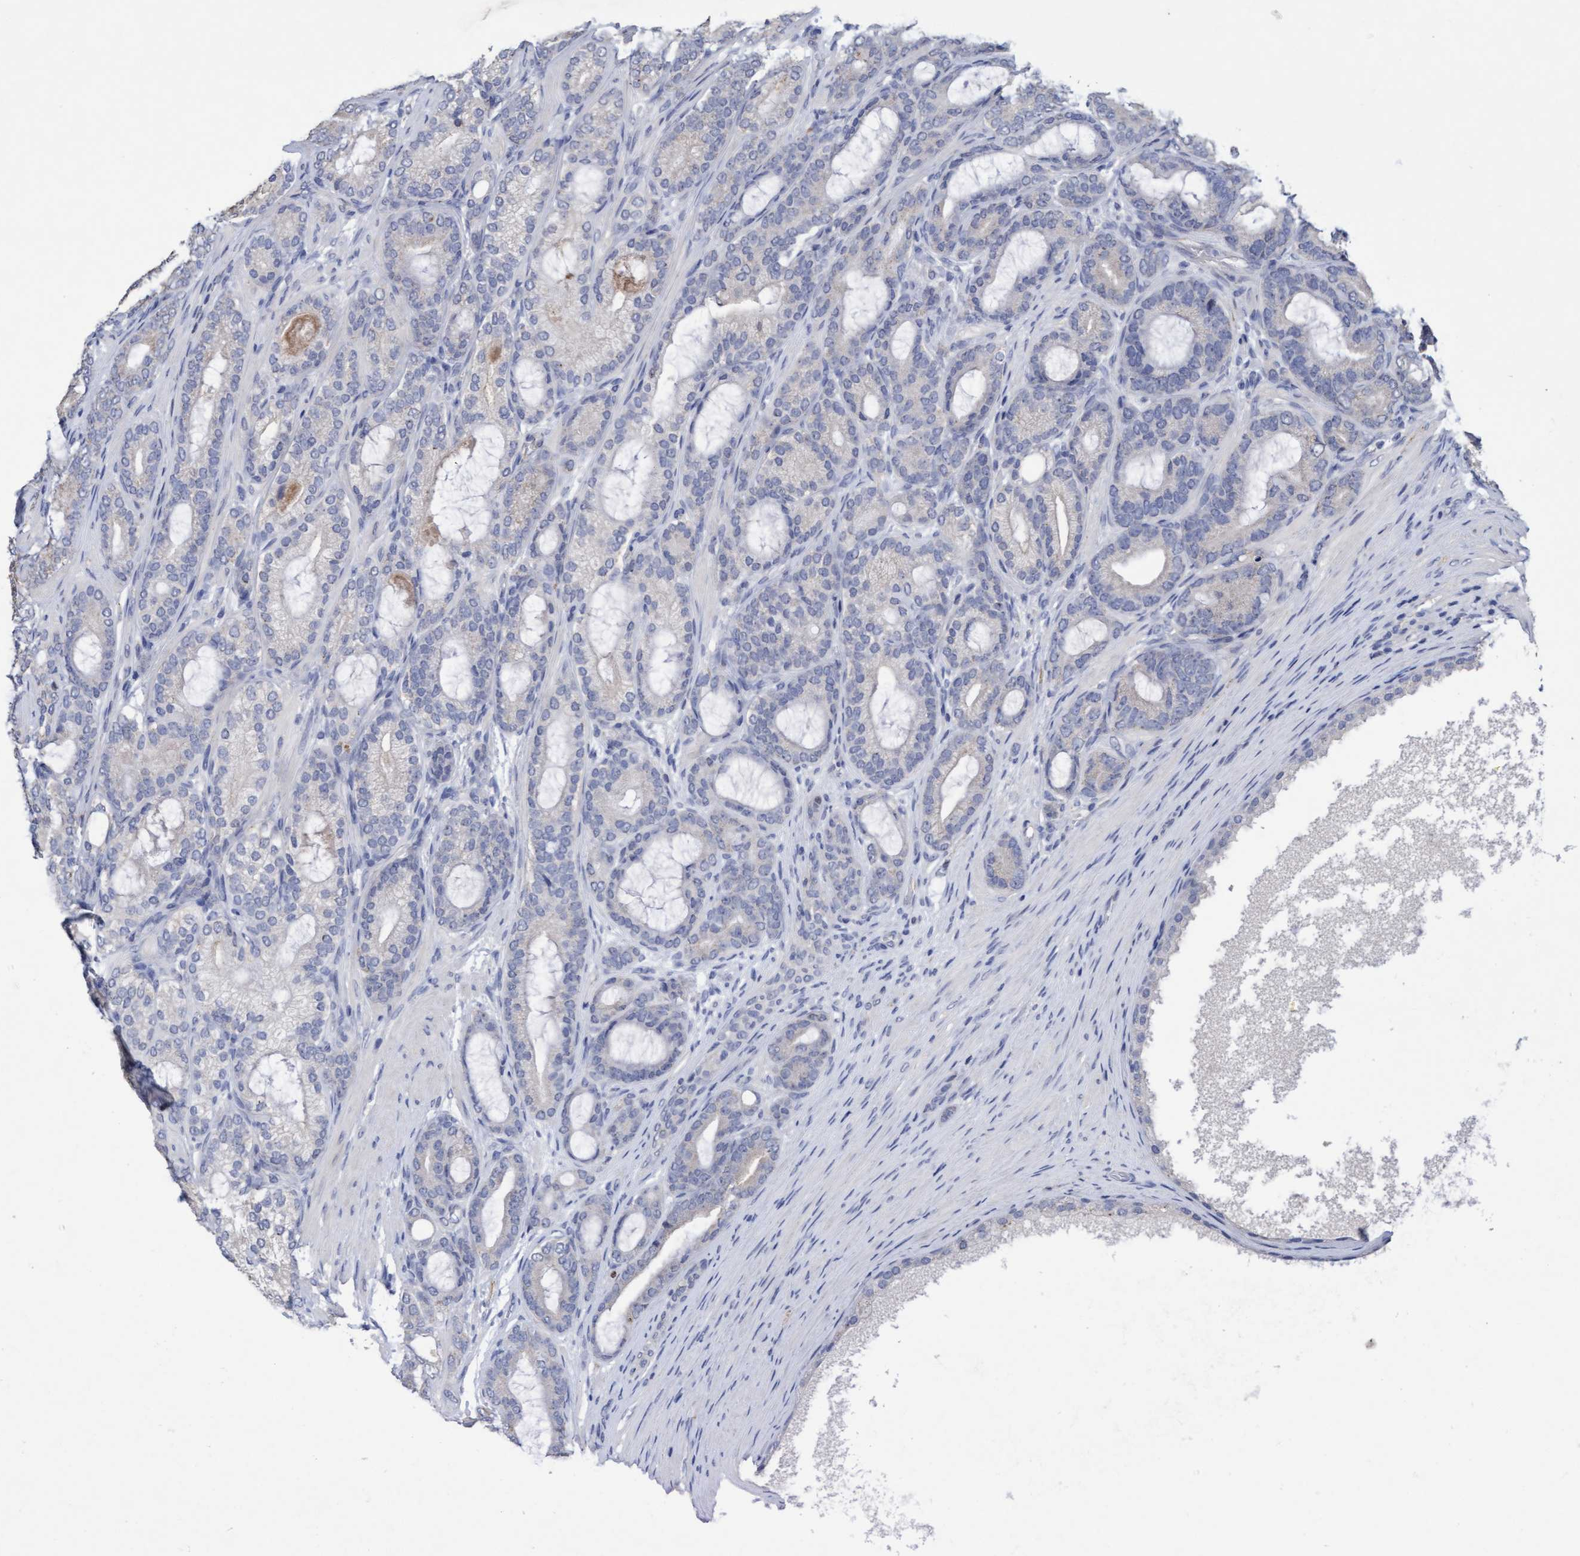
{"staining": {"intensity": "negative", "quantity": "none", "location": "none"}, "tissue": "prostate cancer", "cell_type": "Tumor cells", "image_type": "cancer", "snomed": [{"axis": "morphology", "description": "Adenocarcinoma, High grade"}, {"axis": "topography", "description": "Prostate"}], "caption": "DAB immunohistochemical staining of prostate adenocarcinoma (high-grade) displays no significant staining in tumor cells.", "gene": "VSIG8", "patient": {"sex": "male", "age": 60}}